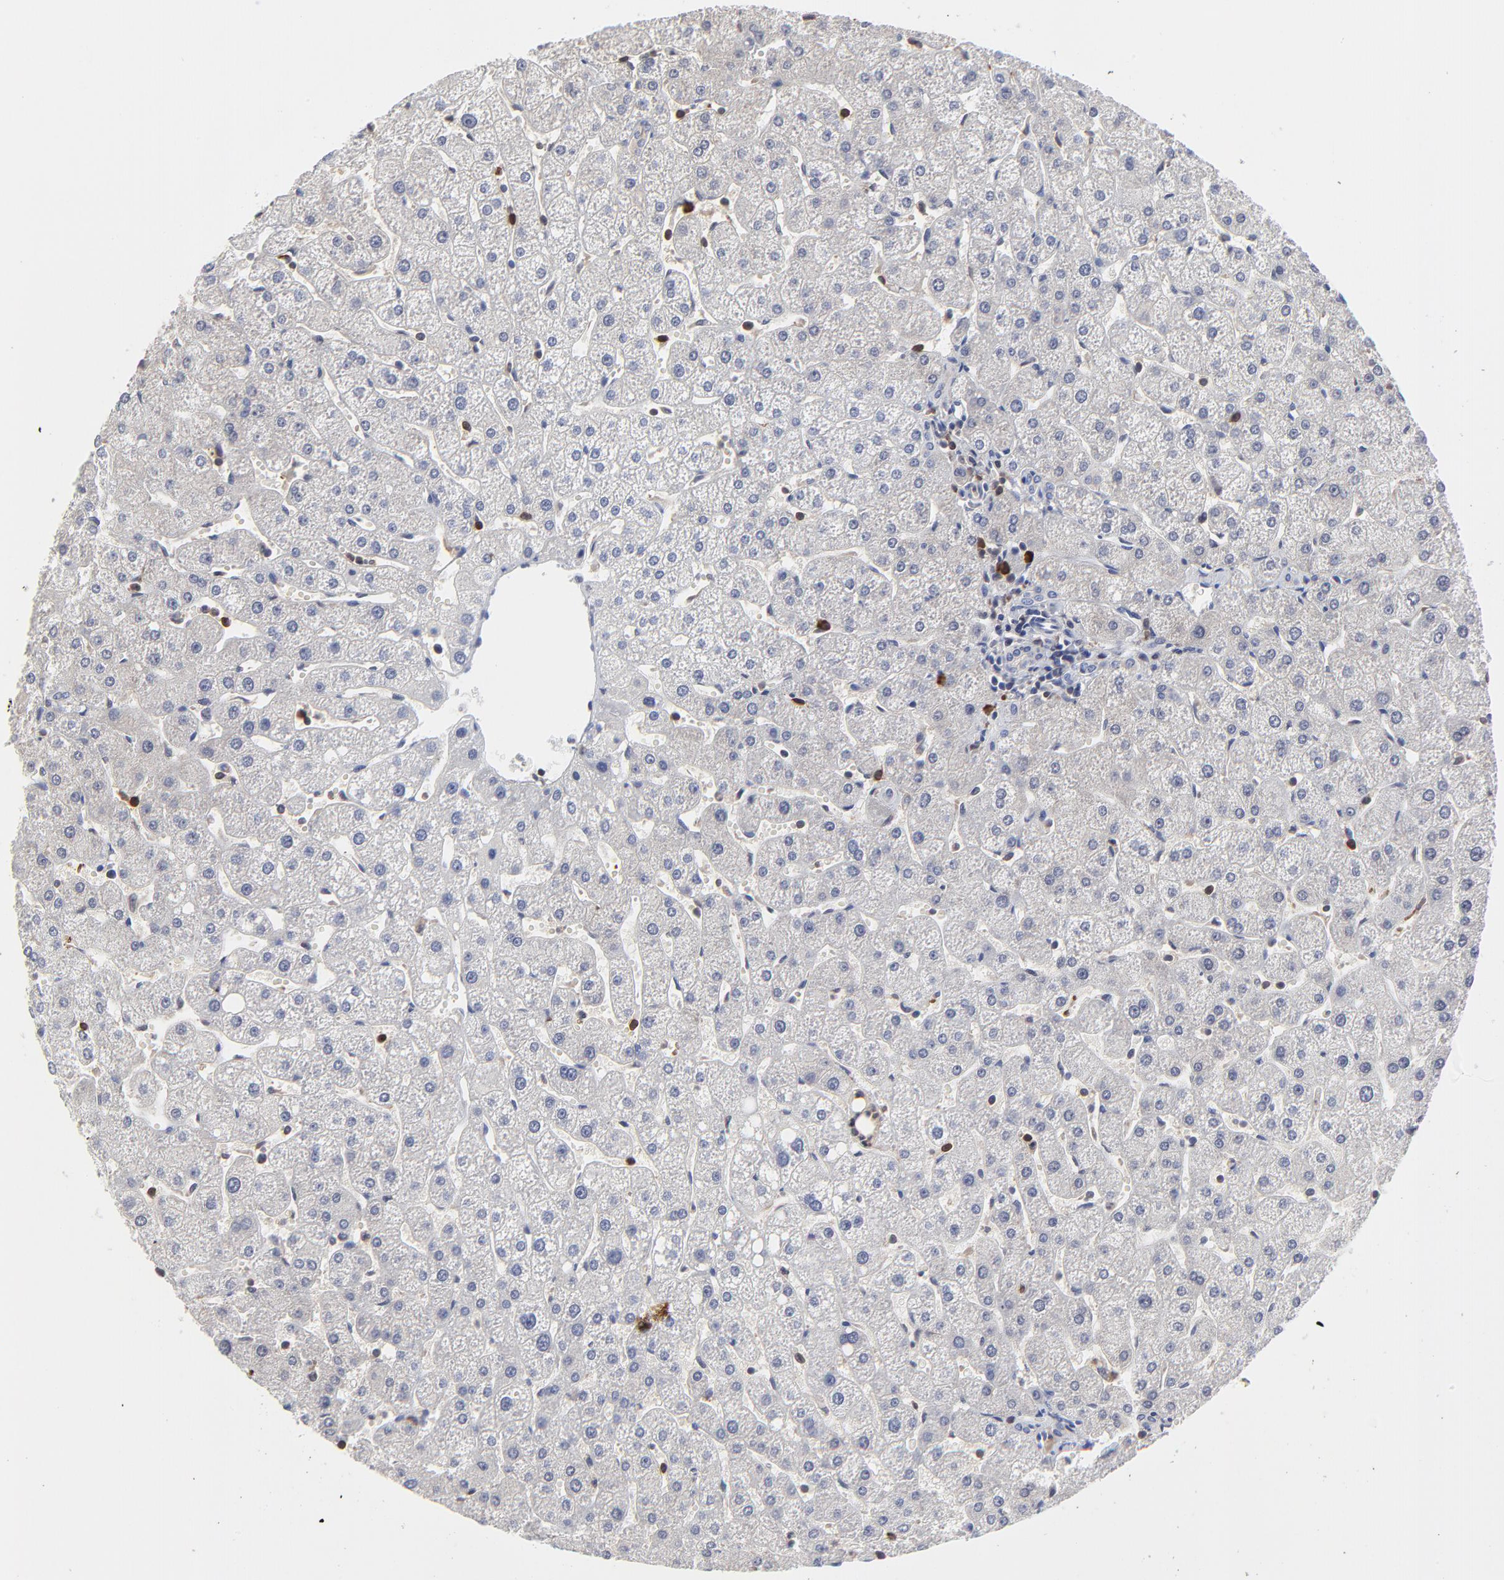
{"staining": {"intensity": "negative", "quantity": "none", "location": "none"}, "tissue": "liver", "cell_type": "Cholangiocytes", "image_type": "normal", "snomed": [{"axis": "morphology", "description": "Normal tissue, NOS"}, {"axis": "topography", "description": "Liver"}], "caption": "DAB (3,3'-diaminobenzidine) immunohistochemical staining of normal liver shows no significant expression in cholangiocytes.", "gene": "CASP3", "patient": {"sex": "male", "age": 67}}